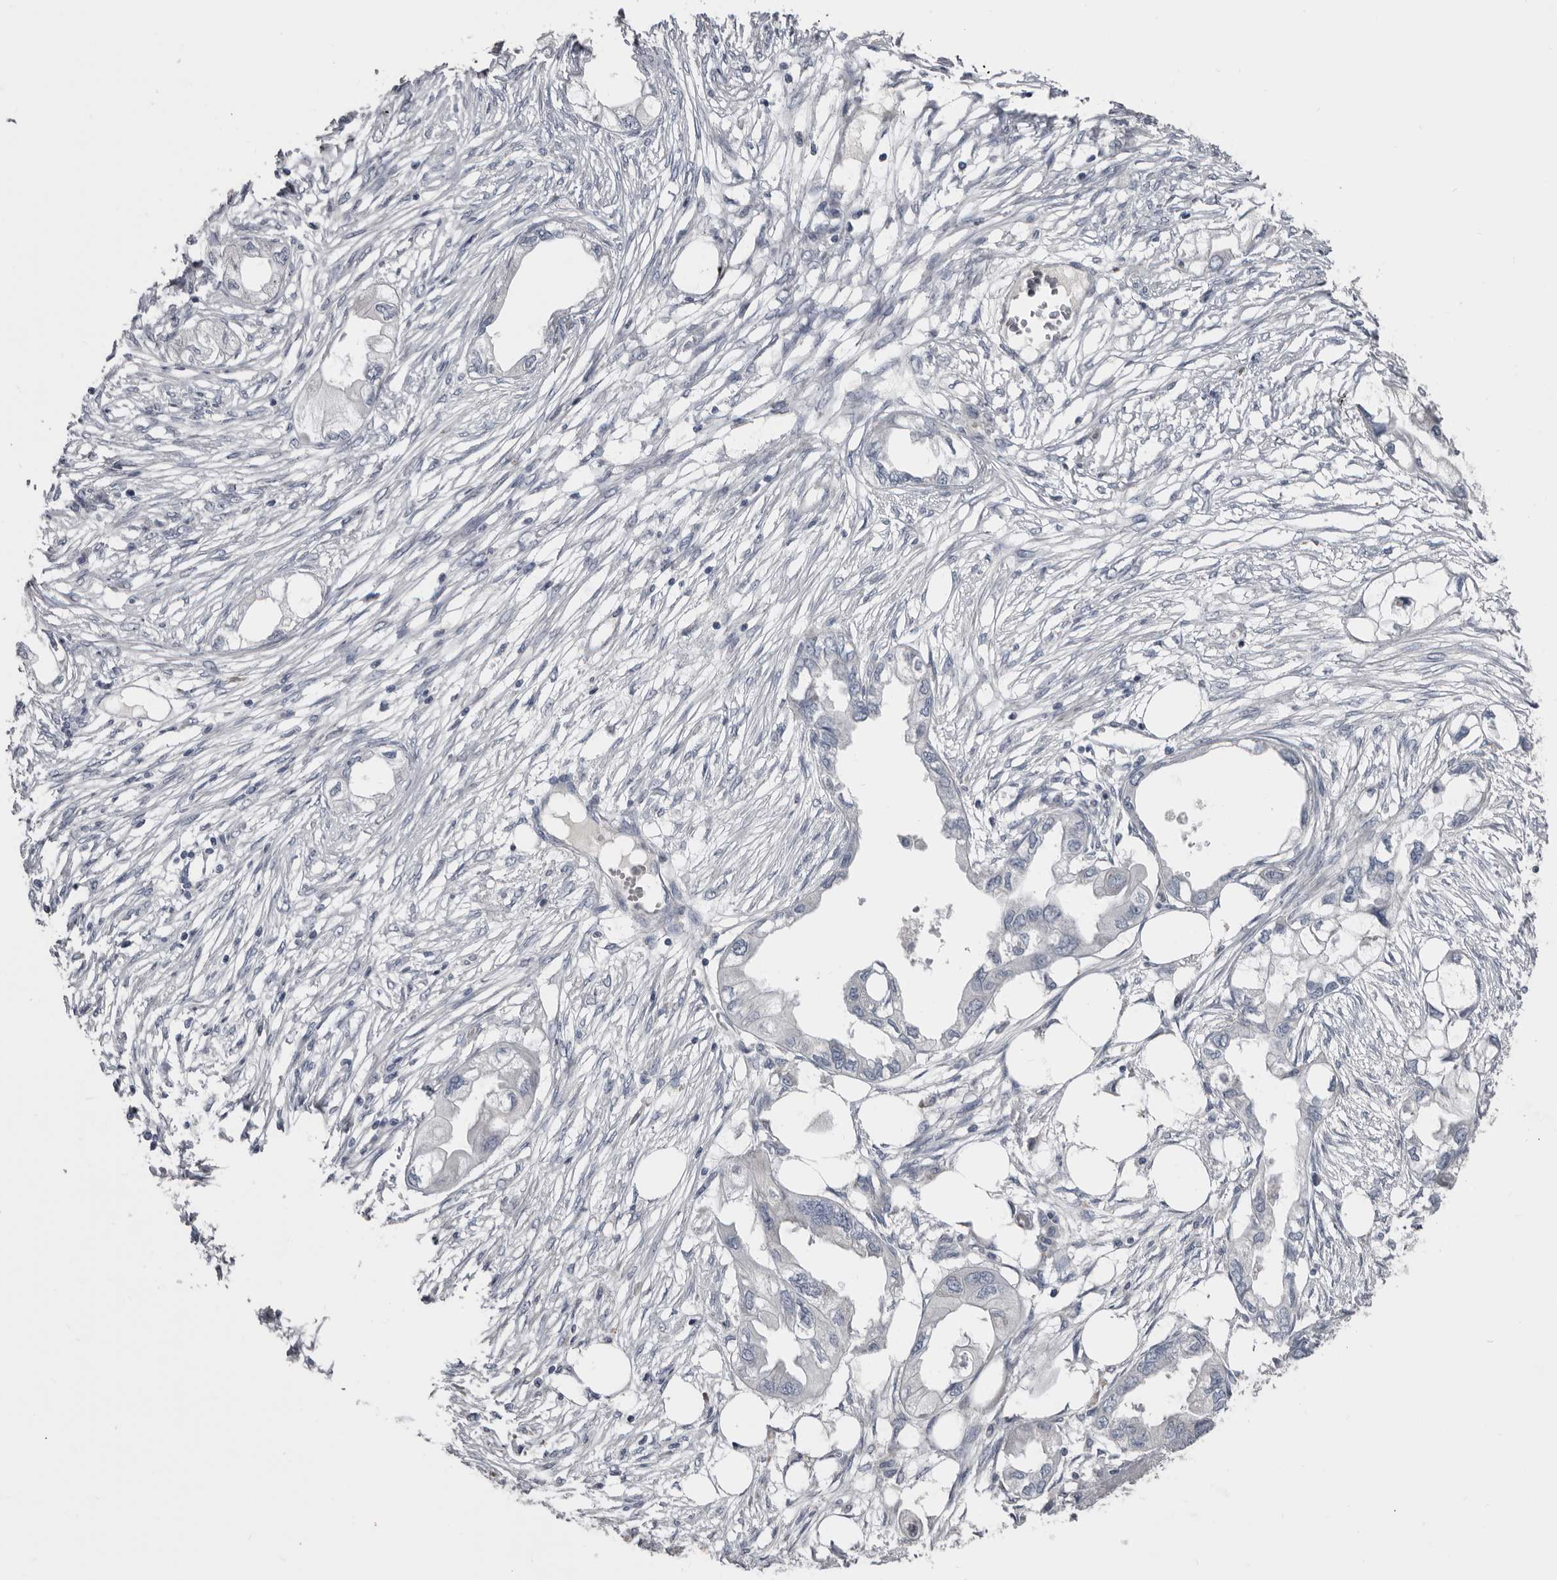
{"staining": {"intensity": "negative", "quantity": "none", "location": "none"}, "tissue": "endometrial cancer", "cell_type": "Tumor cells", "image_type": "cancer", "snomed": [{"axis": "morphology", "description": "Adenocarcinoma, NOS"}, {"axis": "morphology", "description": "Adenocarcinoma, metastatic, NOS"}, {"axis": "topography", "description": "Adipose tissue"}, {"axis": "topography", "description": "Endometrium"}], "caption": "Protein analysis of adenocarcinoma (endometrial) shows no significant staining in tumor cells.", "gene": "ZNF114", "patient": {"sex": "female", "age": 67}}